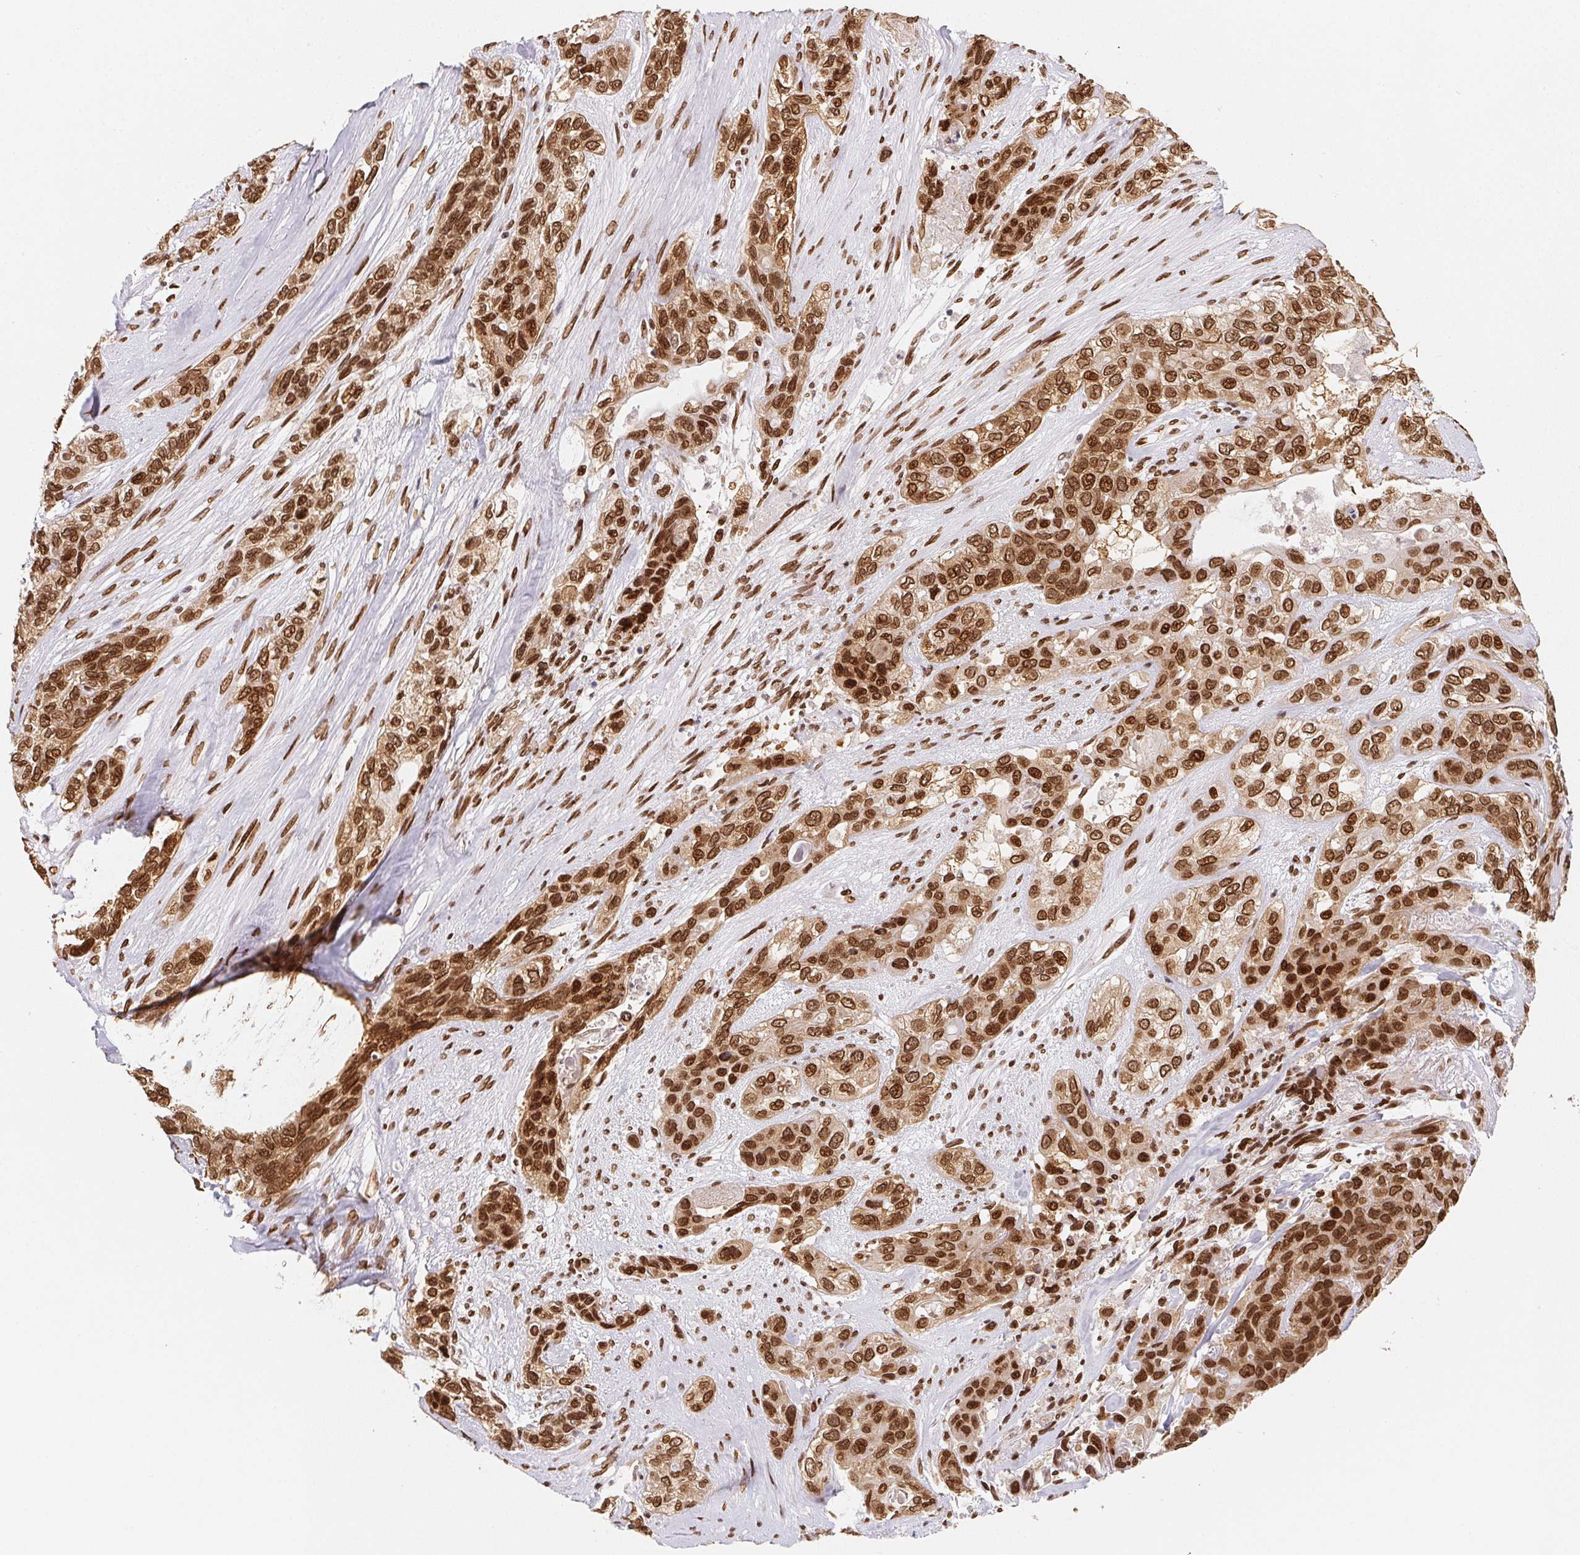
{"staining": {"intensity": "strong", "quantity": ">75%", "location": "cytoplasmic/membranous,nuclear"}, "tissue": "lung cancer", "cell_type": "Tumor cells", "image_type": "cancer", "snomed": [{"axis": "morphology", "description": "Squamous cell carcinoma, NOS"}, {"axis": "topography", "description": "Lung"}], "caption": "This is an image of immunohistochemistry (IHC) staining of squamous cell carcinoma (lung), which shows strong positivity in the cytoplasmic/membranous and nuclear of tumor cells.", "gene": "SAP30BP", "patient": {"sex": "female", "age": 70}}